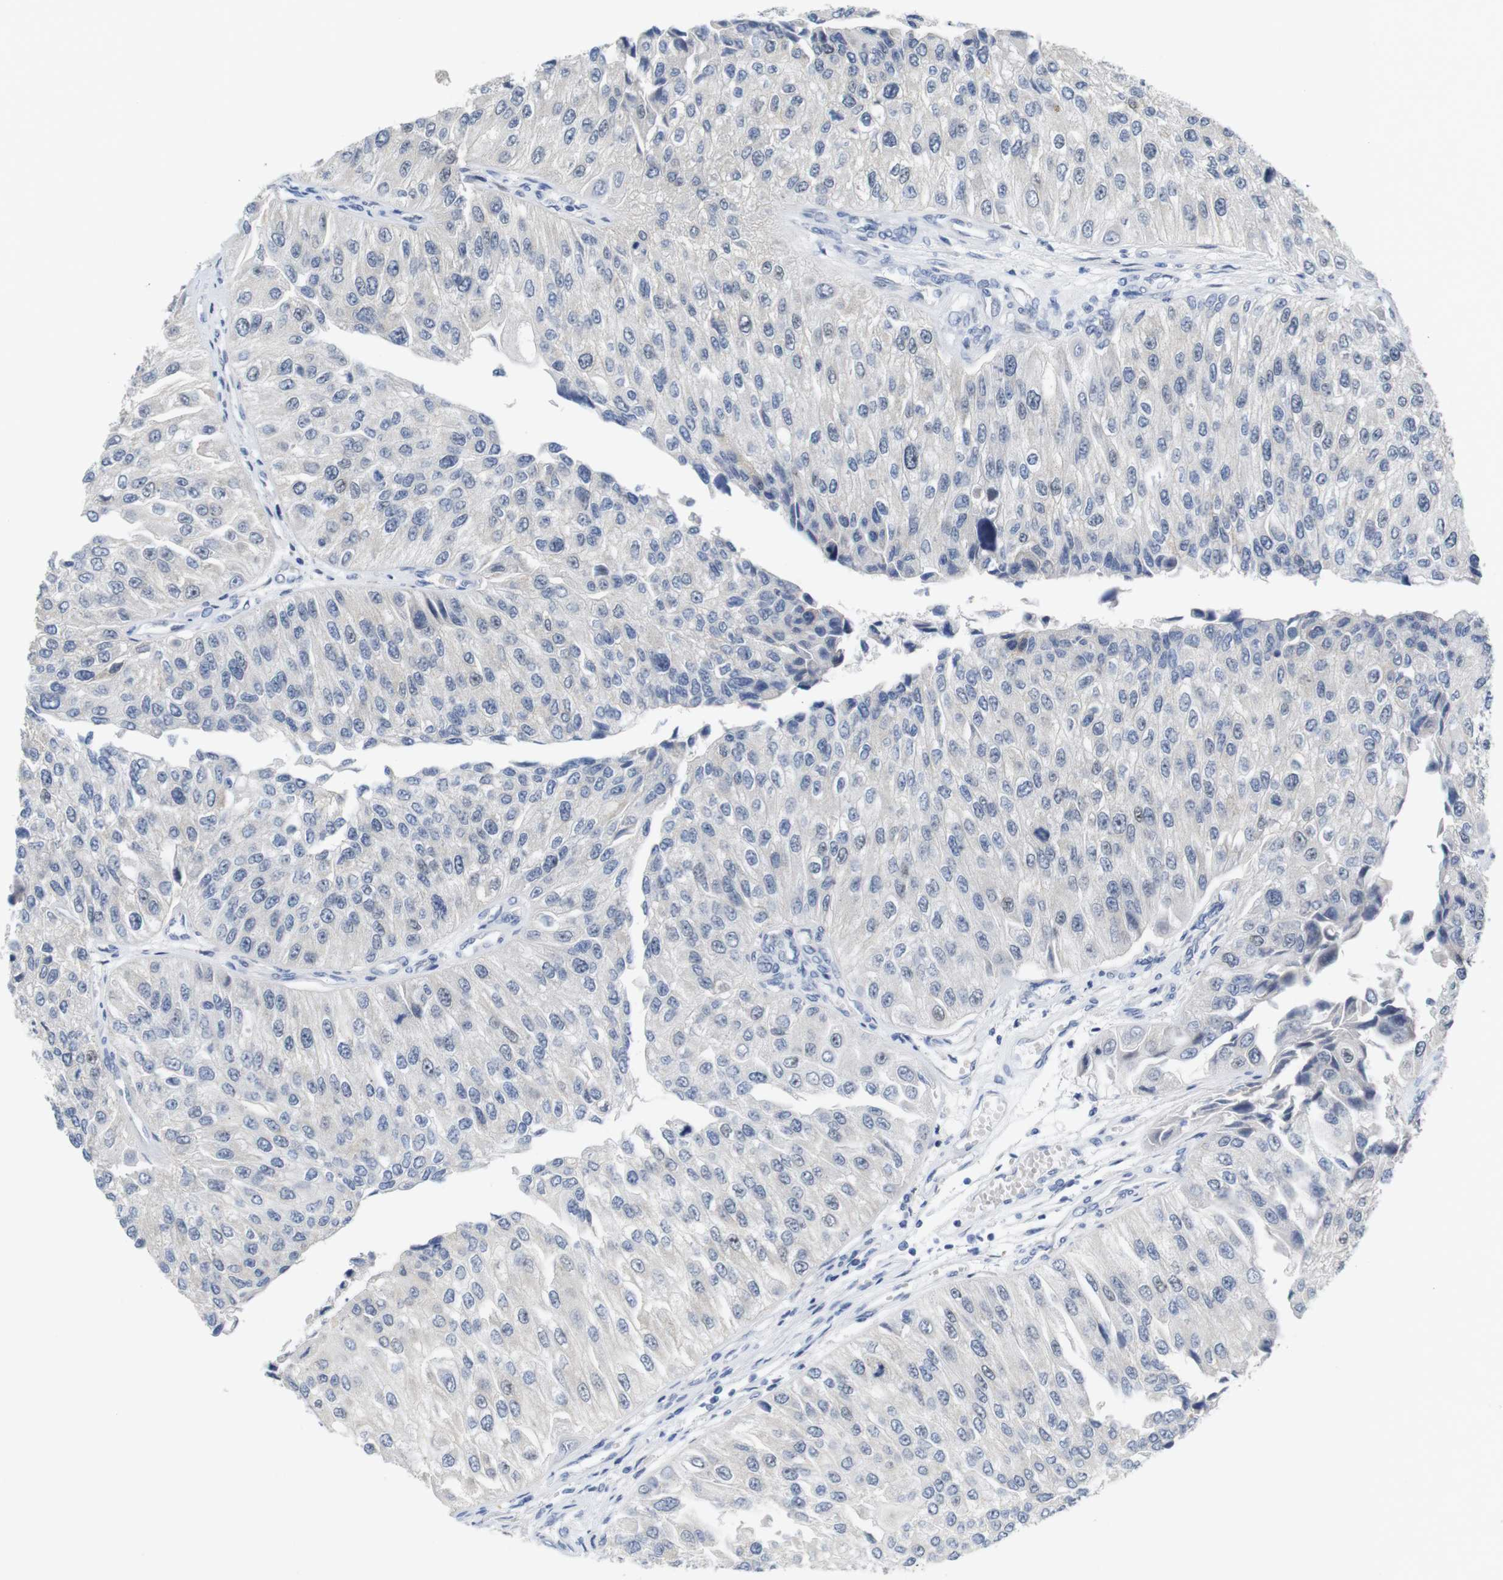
{"staining": {"intensity": "moderate", "quantity": "<25%", "location": "nuclear"}, "tissue": "urothelial cancer", "cell_type": "Tumor cells", "image_type": "cancer", "snomed": [{"axis": "morphology", "description": "Urothelial carcinoma, High grade"}, {"axis": "topography", "description": "Kidney"}, {"axis": "topography", "description": "Urinary bladder"}], "caption": "Immunohistochemistry (IHC) histopathology image of human urothelial cancer stained for a protein (brown), which displays low levels of moderate nuclear positivity in about <25% of tumor cells.", "gene": "CDK2", "patient": {"sex": "male", "age": 77}}